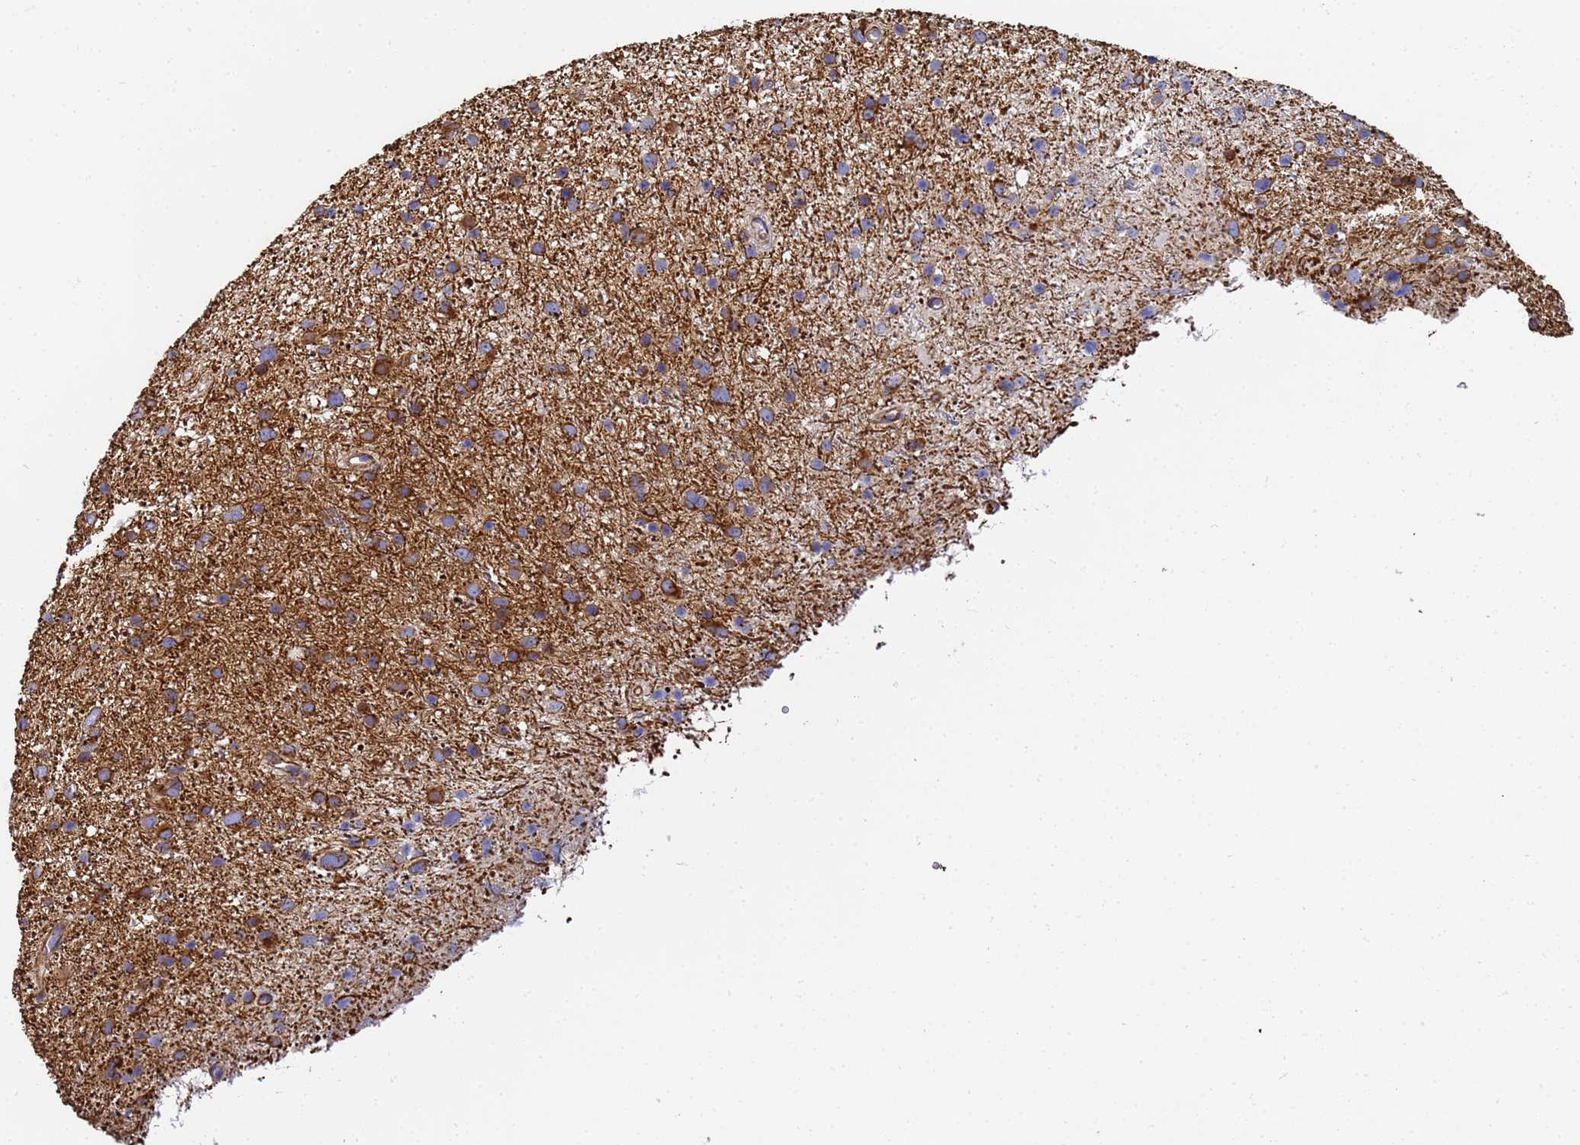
{"staining": {"intensity": "moderate", "quantity": "25%-75%", "location": "cytoplasmic/membranous"}, "tissue": "glioma", "cell_type": "Tumor cells", "image_type": "cancer", "snomed": [{"axis": "morphology", "description": "Glioma, malignant, Low grade"}, {"axis": "topography", "description": "Cerebral cortex"}], "caption": "There is medium levels of moderate cytoplasmic/membranous positivity in tumor cells of malignant glioma (low-grade), as demonstrated by immunohistochemical staining (brown color).", "gene": "TUBB1", "patient": {"sex": "female", "age": 39}}